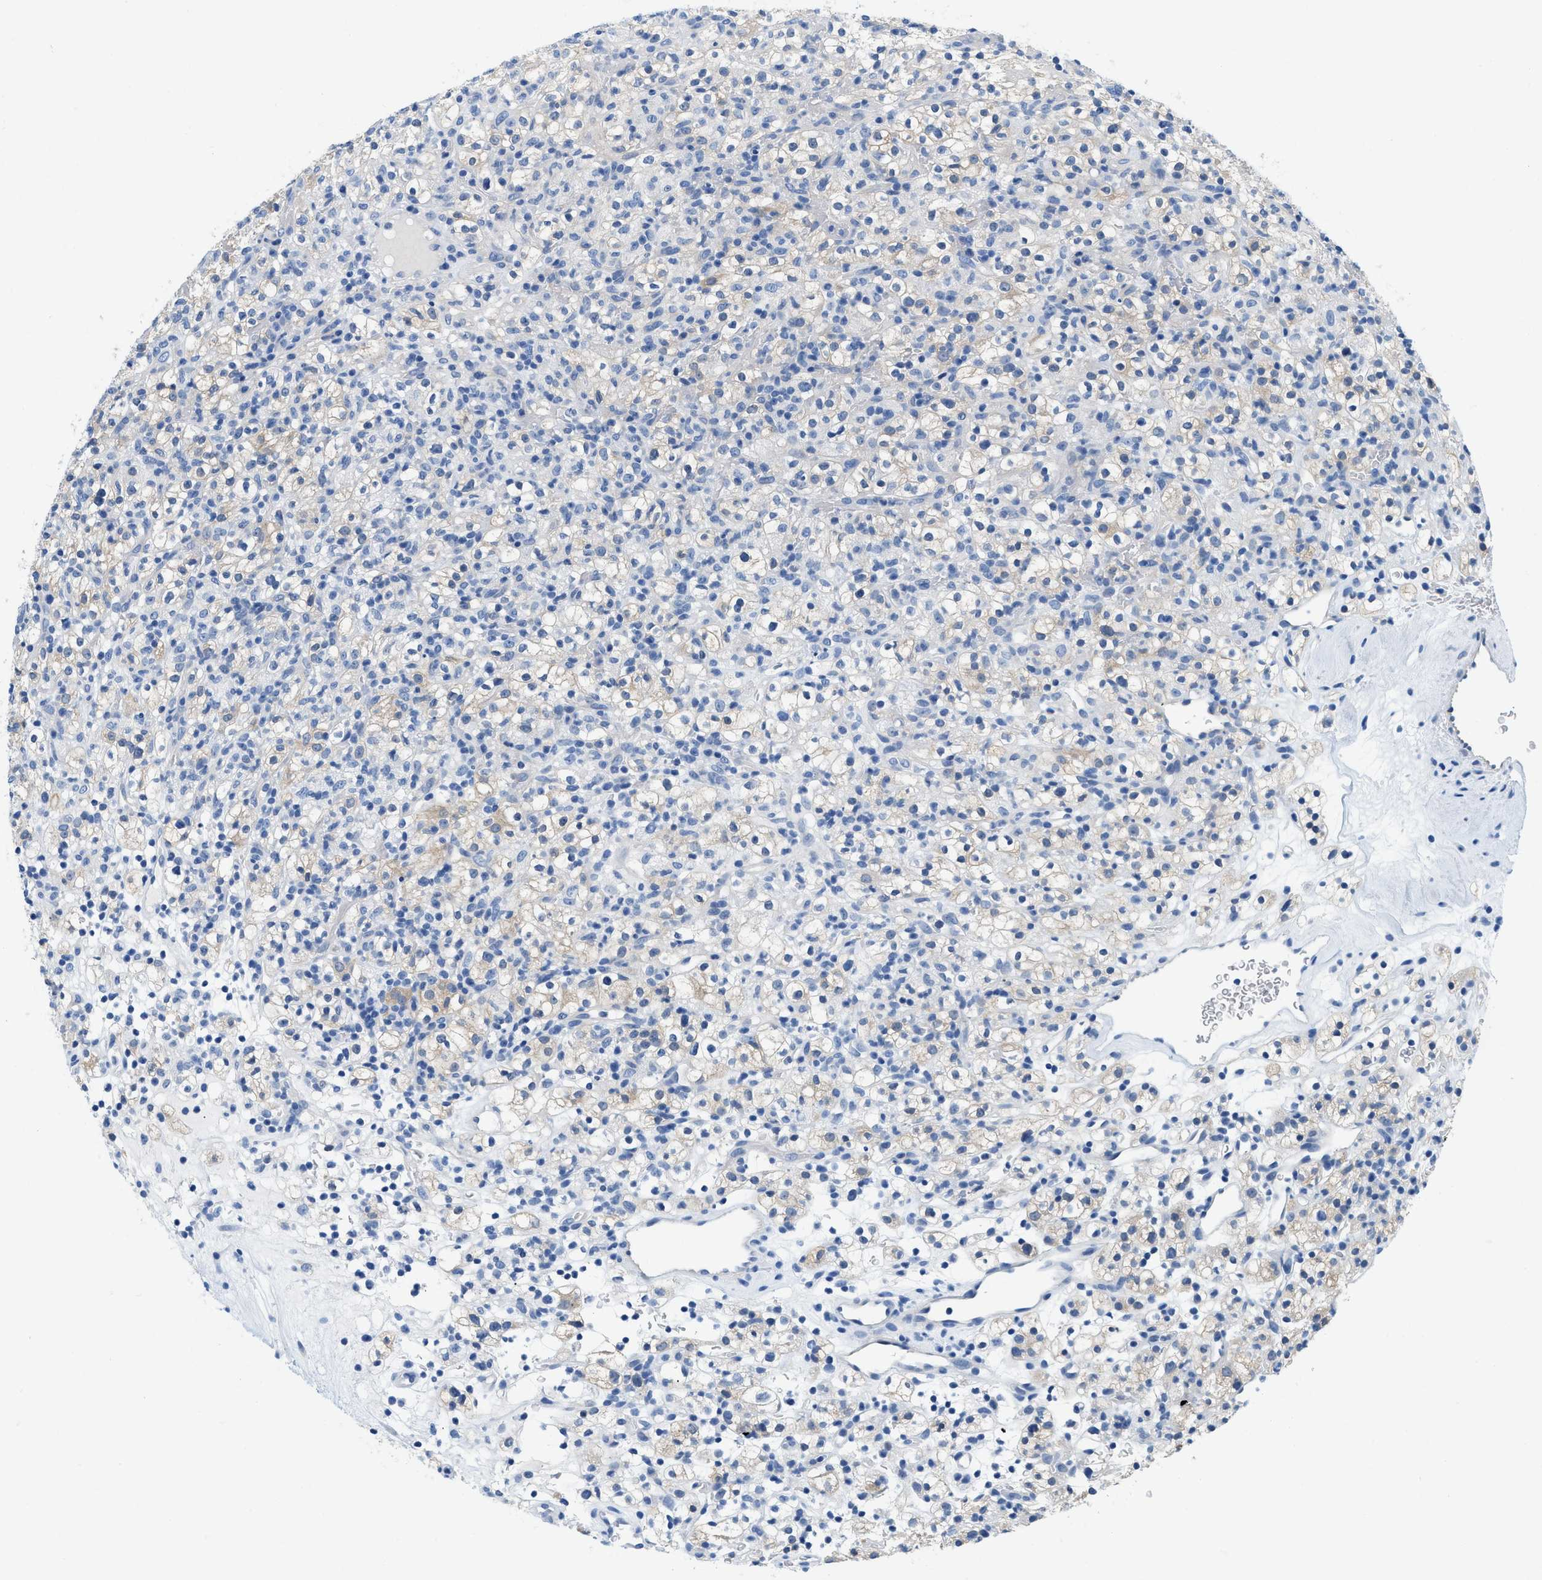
{"staining": {"intensity": "weak", "quantity": "<25%", "location": "cytoplasmic/membranous"}, "tissue": "renal cancer", "cell_type": "Tumor cells", "image_type": "cancer", "snomed": [{"axis": "morphology", "description": "Normal tissue, NOS"}, {"axis": "morphology", "description": "Adenocarcinoma, NOS"}, {"axis": "topography", "description": "Kidney"}], "caption": "There is no significant expression in tumor cells of adenocarcinoma (renal).", "gene": "BPGM", "patient": {"sex": "female", "age": 72}}